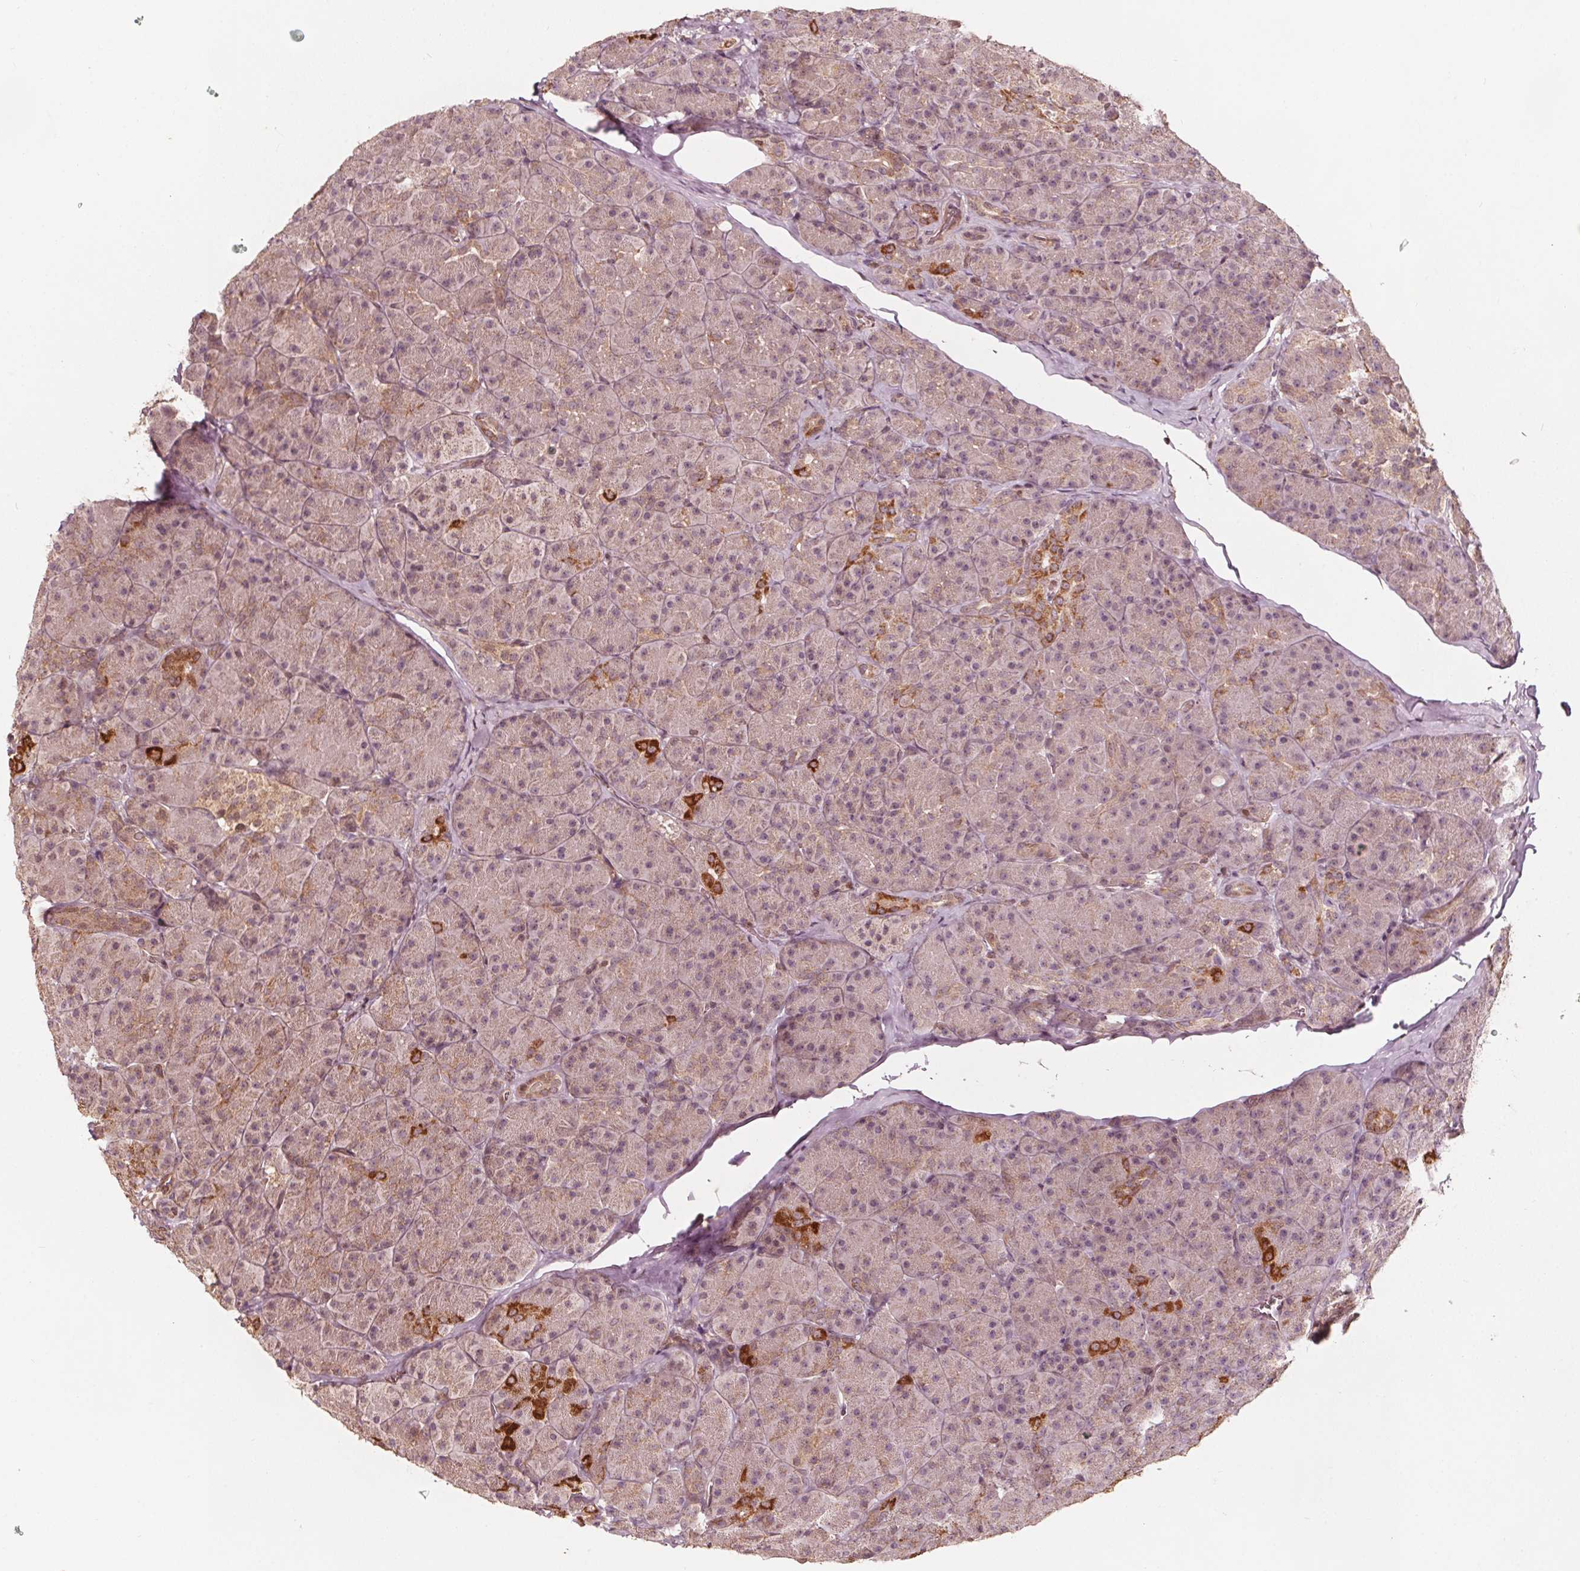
{"staining": {"intensity": "strong", "quantity": "<25%", "location": "cytoplasmic/membranous"}, "tissue": "pancreas", "cell_type": "Exocrine glandular cells", "image_type": "normal", "snomed": [{"axis": "morphology", "description": "Normal tissue, NOS"}, {"axis": "topography", "description": "Pancreas"}], "caption": "The histopathology image displays immunohistochemical staining of normal pancreas. There is strong cytoplasmic/membranous staining is identified in about <25% of exocrine glandular cells. Nuclei are stained in blue.", "gene": "AIP", "patient": {"sex": "male", "age": 57}}